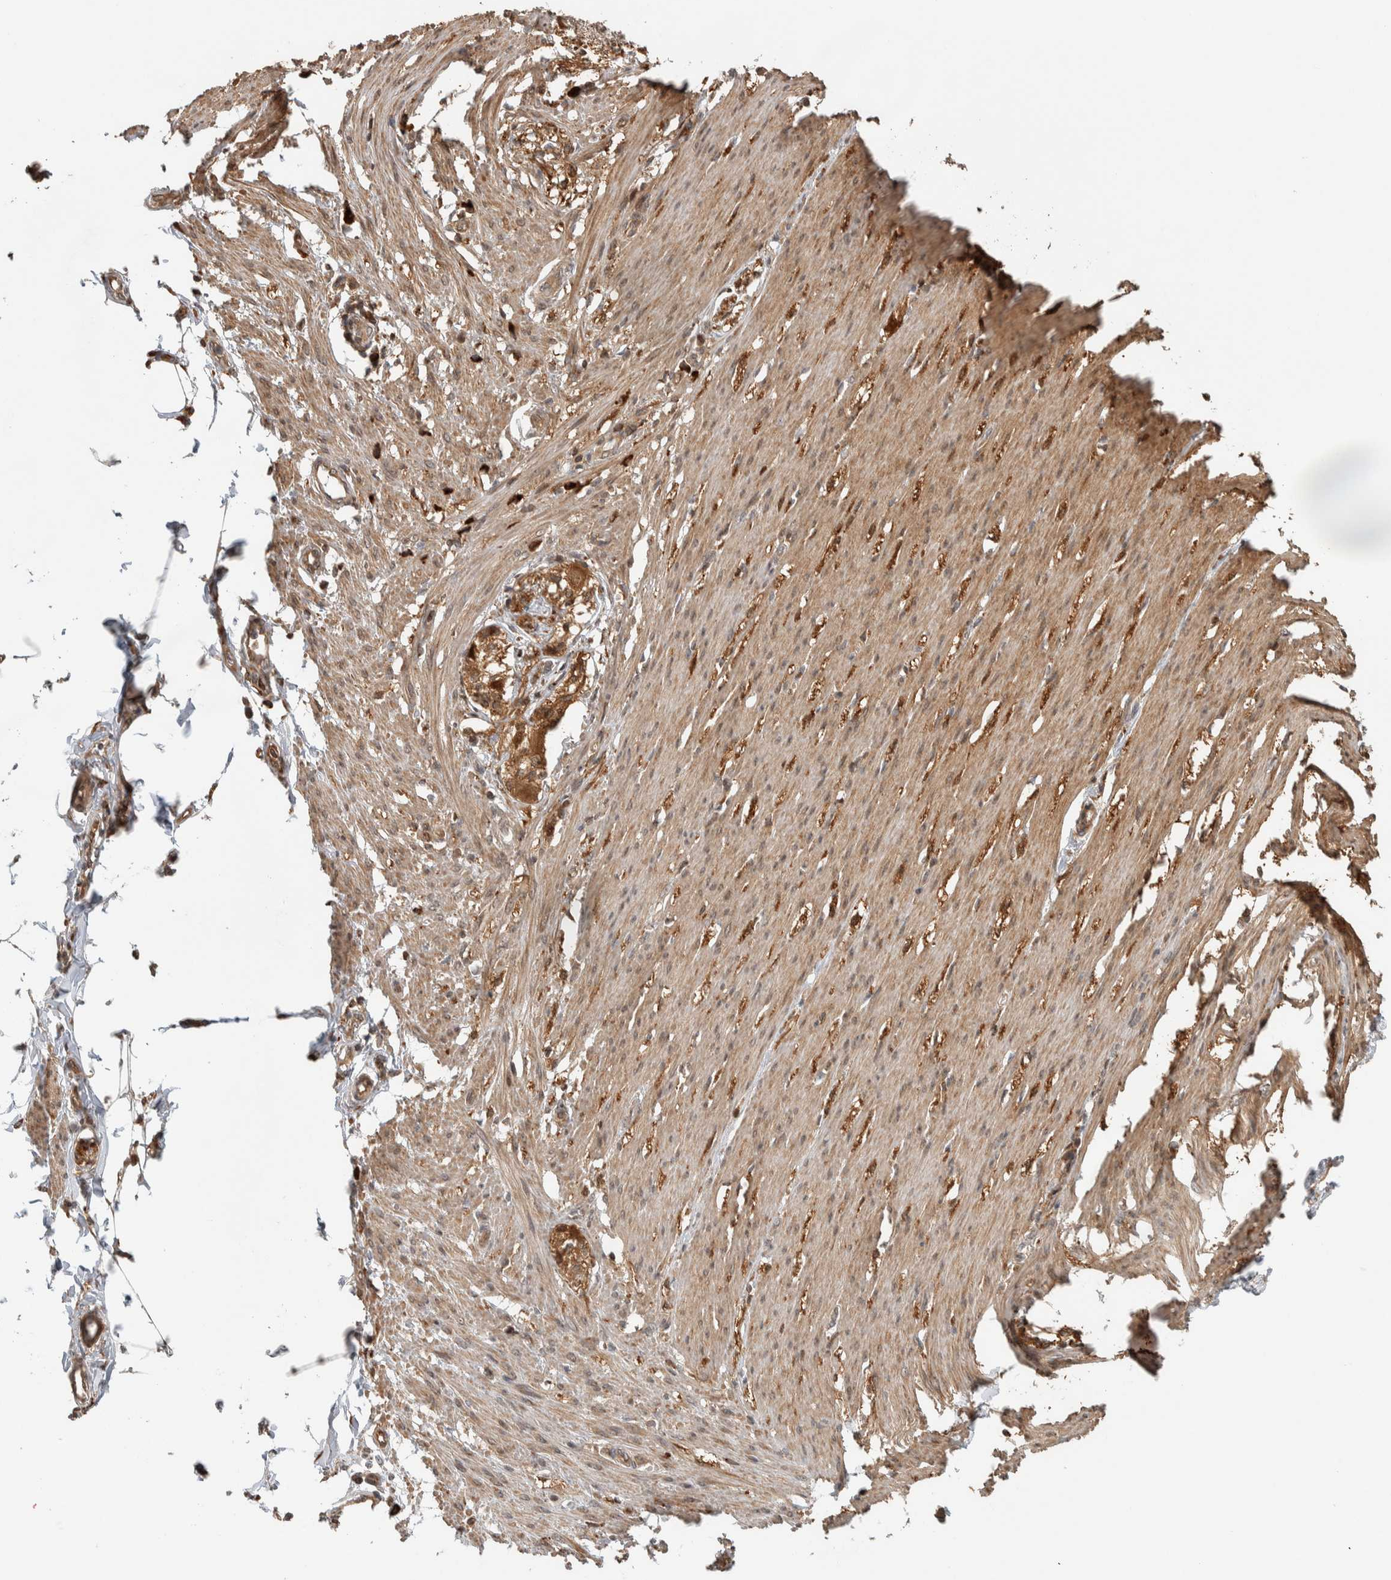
{"staining": {"intensity": "moderate", "quantity": ">75%", "location": "cytoplasmic/membranous"}, "tissue": "smooth muscle", "cell_type": "Smooth muscle cells", "image_type": "normal", "snomed": [{"axis": "morphology", "description": "Normal tissue, NOS"}, {"axis": "morphology", "description": "Adenocarcinoma, NOS"}, {"axis": "topography", "description": "Smooth muscle"}, {"axis": "topography", "description": "Colon"}], "caption": "Smooth muscle stained with a brown dye displays moderate cytoplasmic/membranous positive positivity in about >75% of smooth muscle cells.", "gene": "CNTROB", "patient": {"sex": "male", "age": 14}}